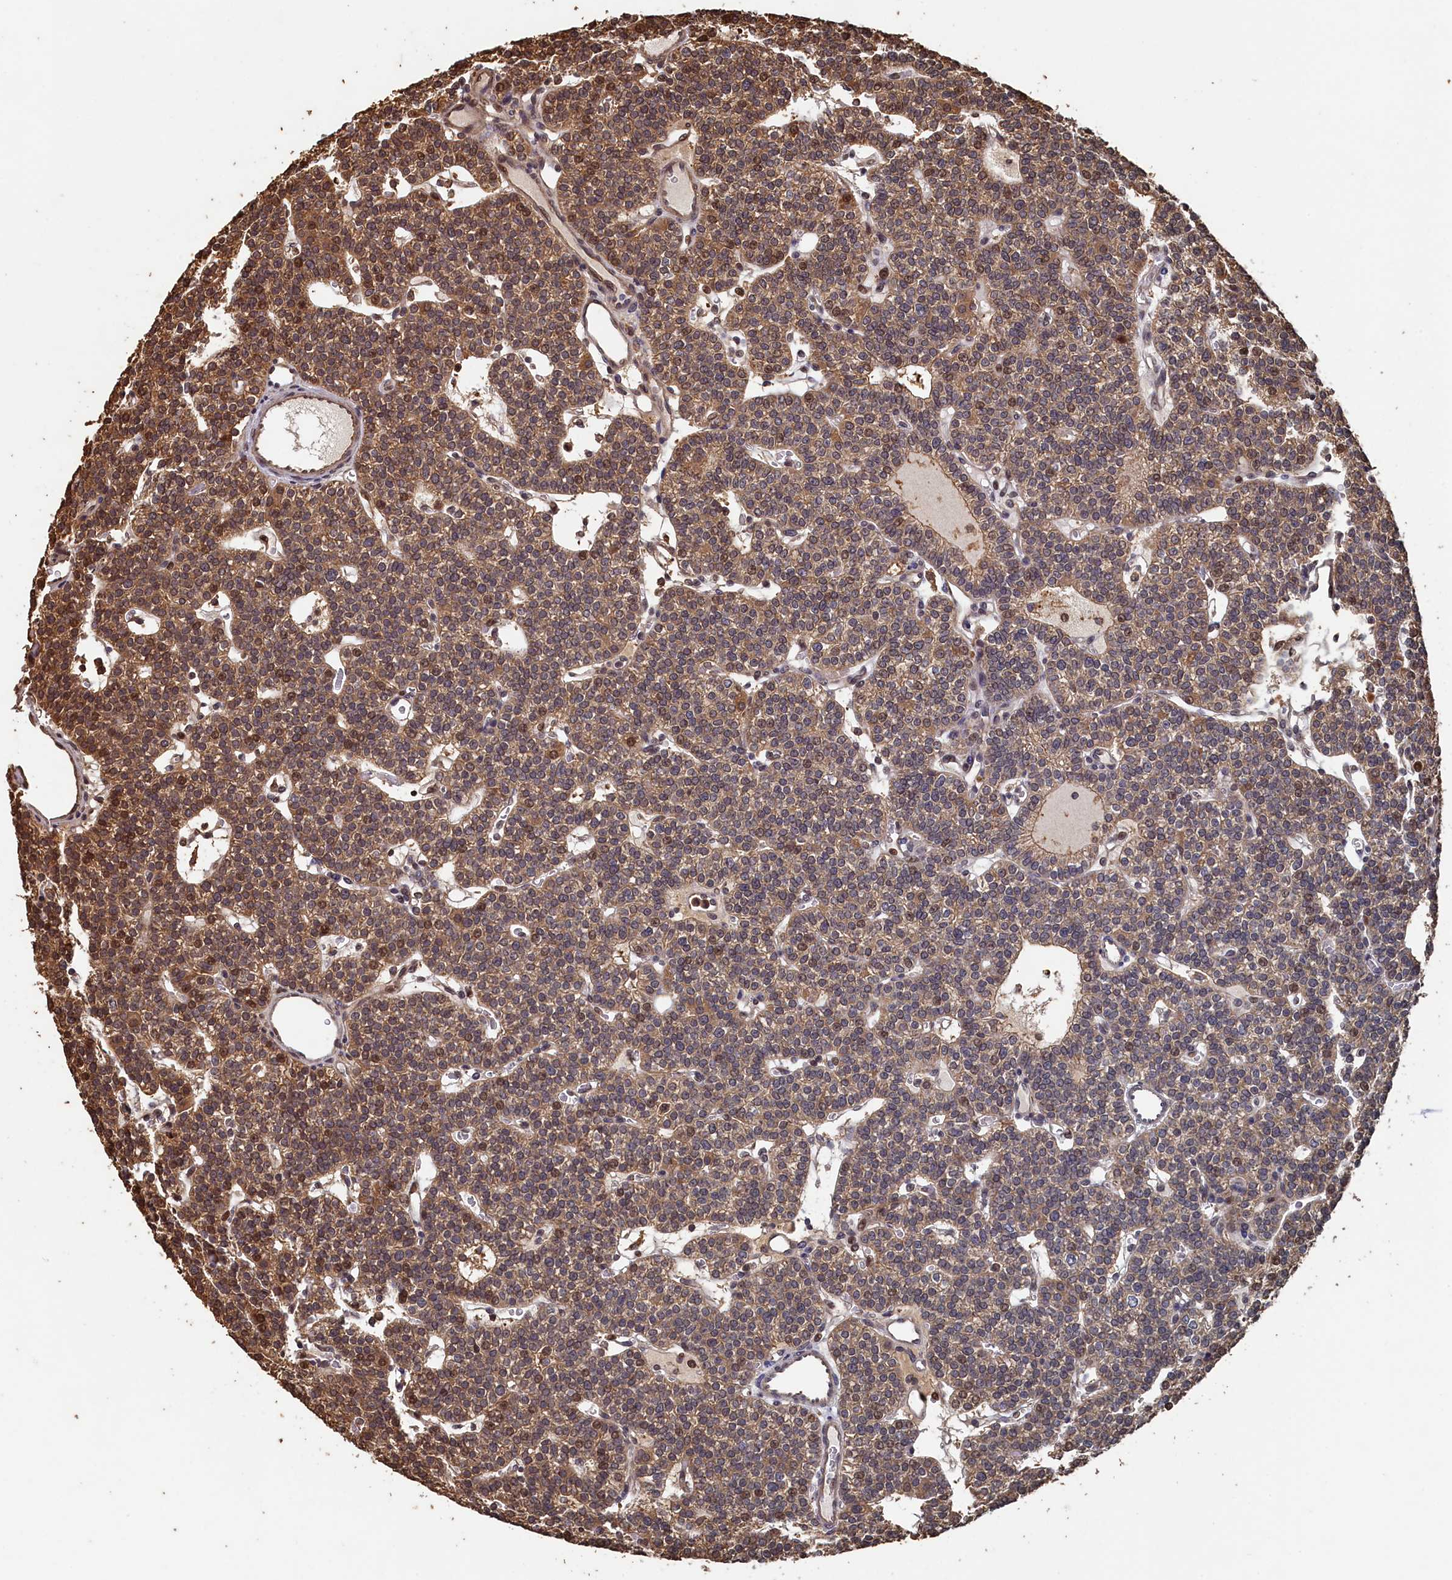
{"staining": {"intensity": "moderate", "quantity": ">75%", "location": "cytoplasmic/membranous,nuclear"}, "tissue": "parathyroid gland", "cell_type": "Glandular cells", "image_type": "normal", "snomed": [{"axis": "morphology", "description": "Normal tissue, NOS"}, {"axis": "topography", "description": "Parathyroid gland"}], "caption": "Glandular cells exhibit medium levels of moderate cytoplasmic/membranous,nuclear positivity in about >75% of cells in unremarkable human parathyroid gland. (DAB = brown stain, brightfield microscopy at high magnification).", "gene": "PIGN", "patient": {"sex": "male", "age": 83}}